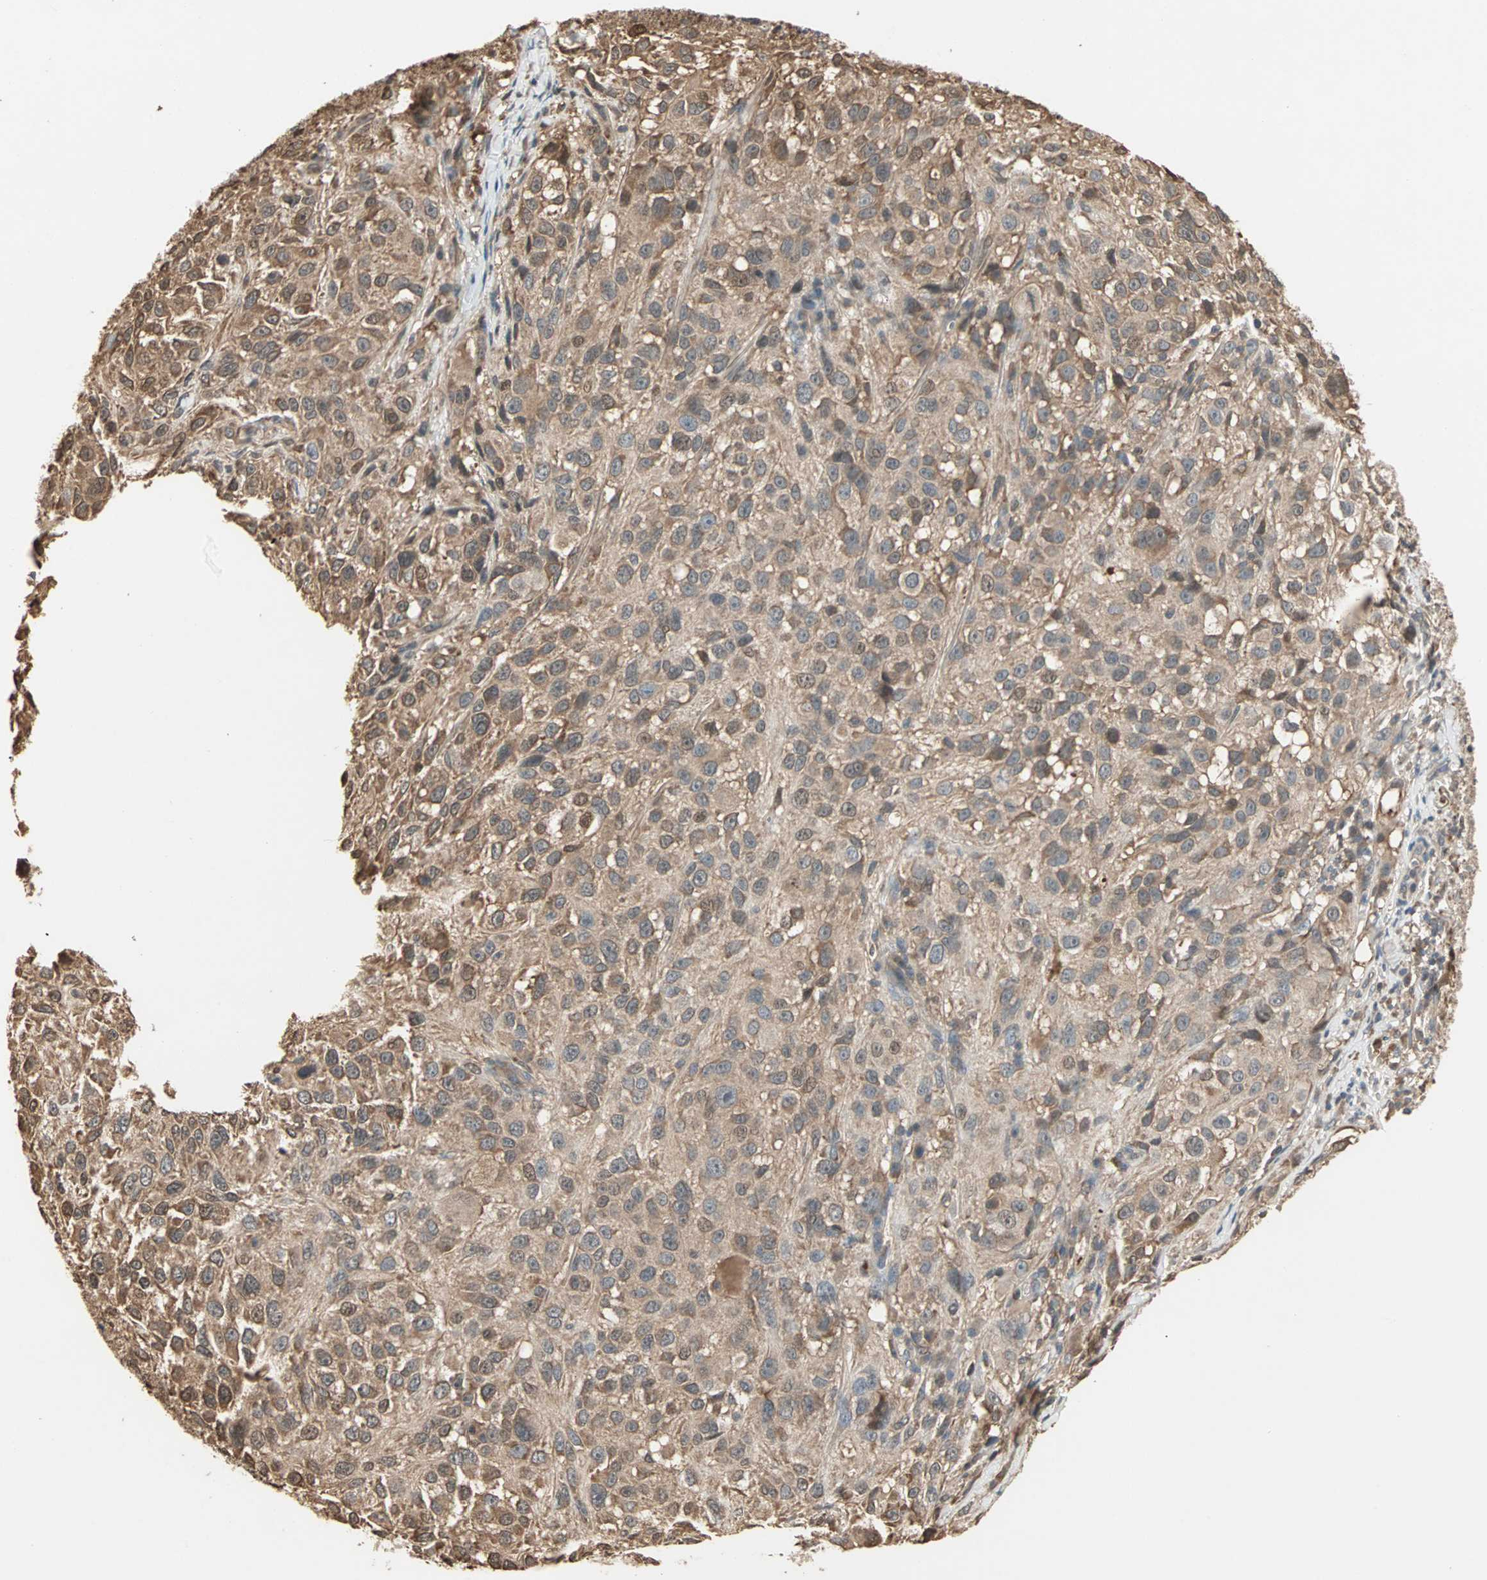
{"staining": {"intensity": "moderate", "quantity": ">75%", "location": "cytoplasmic/membranous"}, "tissue": "melanoma", "cell_type": "Tumor cells", "image_type": "cancer", "snomed": [{"axis": "morphology", "description": "Necrosis, NOS"}, {"axis": "morphology", "description": "Malignant melanoma, NOS"}, {"axis": "topography", "description": "Skin"}], "caption": "An image of melanoma stained for a protein shows moderate cytoplasmic/membranous brown staining in tumor cells. (DAB IHC, brown staining for protein, blue staining for nuclei).", "gene": "DRG2", "patient": {"sex": "female", "age": 87}}